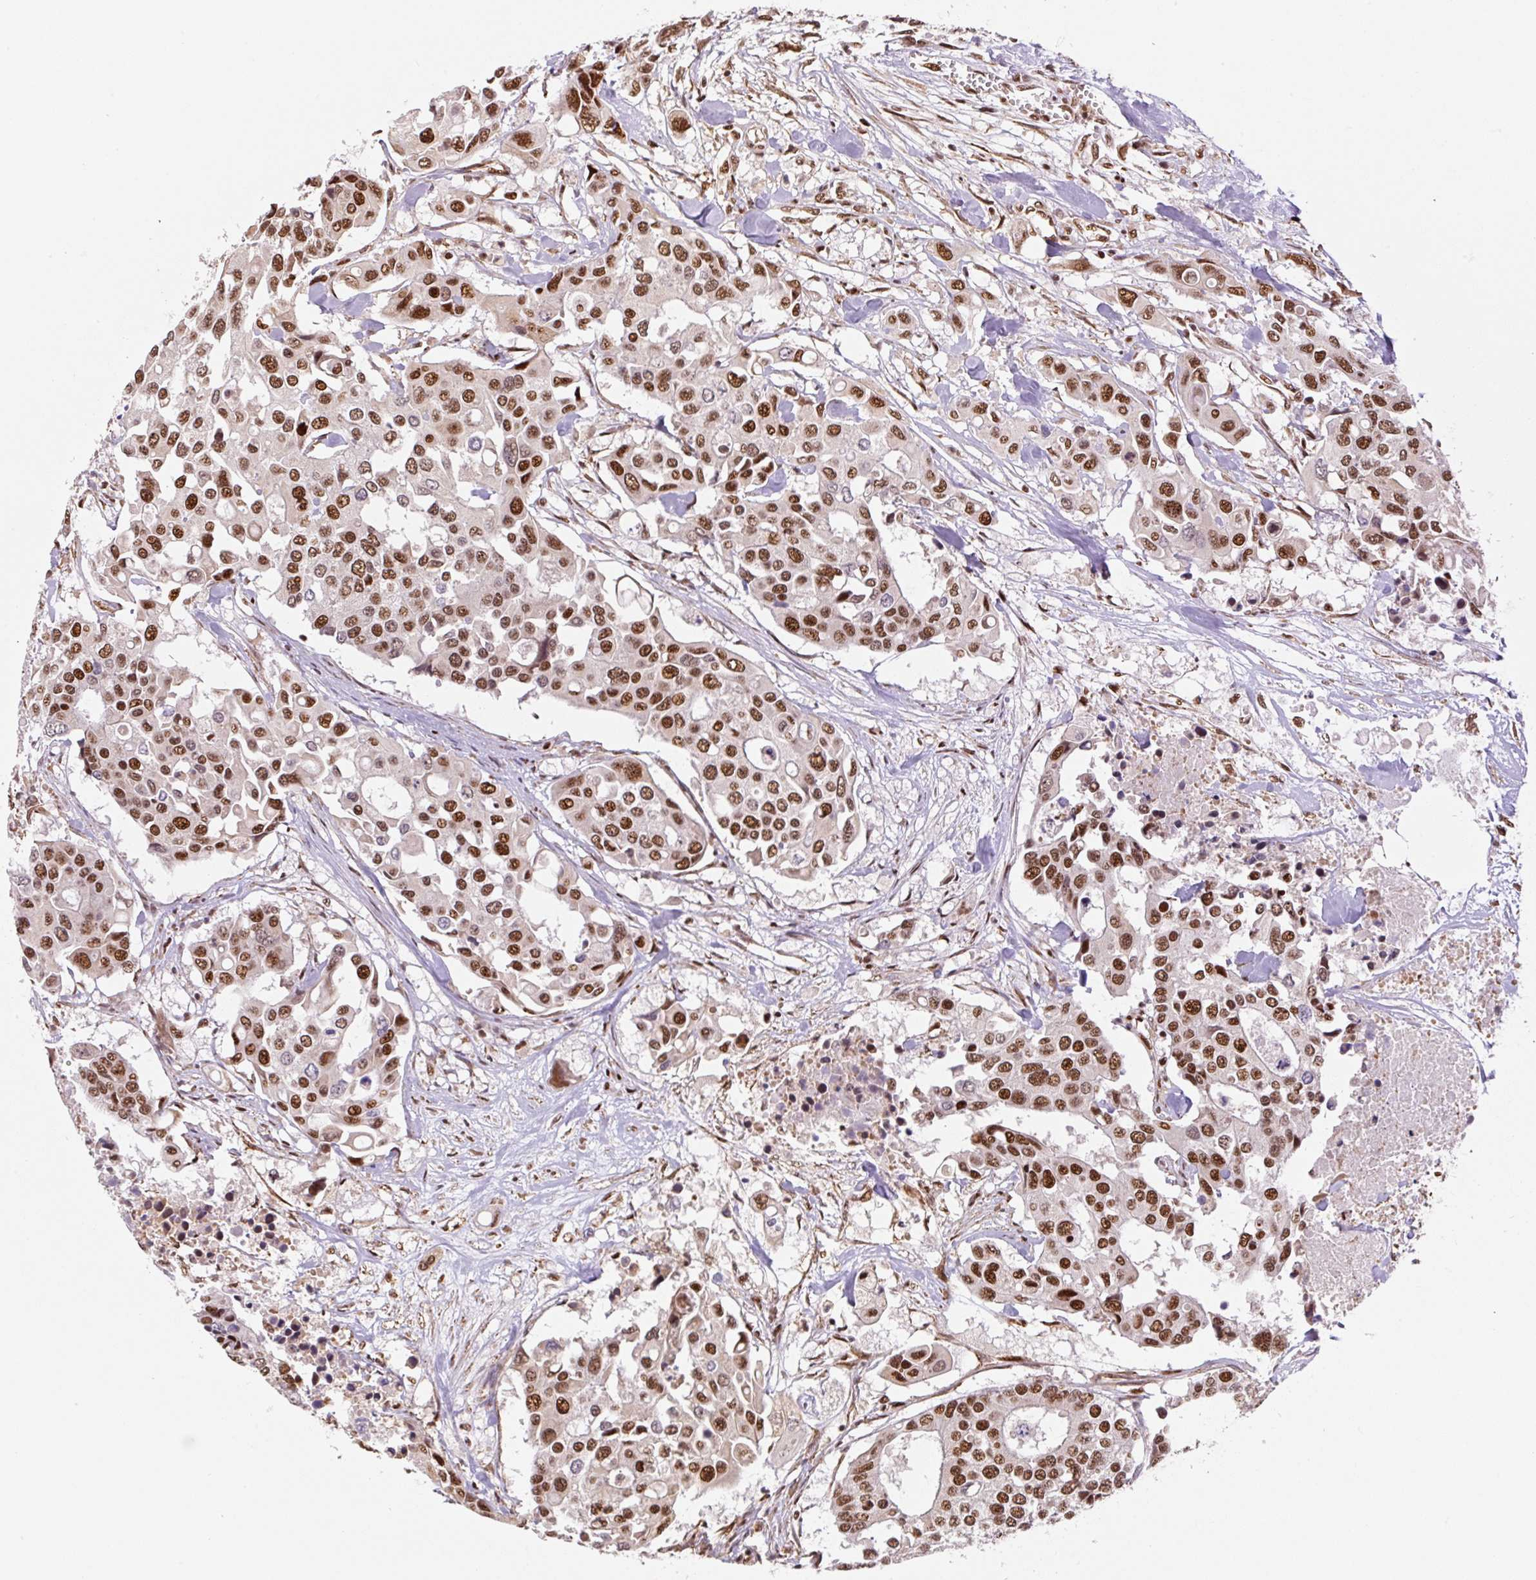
{"staining": {"intensity": "moderate", "quantity": ">75%", "location": "nuclear"}, "tissue": "colorectal cancer", "cell_type": "Tumor cells", "image_type": "cancer", "snomed": [{"axis": "morphology", "description": "Adenocarcinoma, NOS"}, {"axis": "topography", "description": "Colon"}], "caption": "This is an image of IHC staining of adenocarcinoma (colorectal), which shows moderate expression in the nuclear of tumor cells.", "gene": "INTS8", "patient": {"sex": "male", "age": 77}}